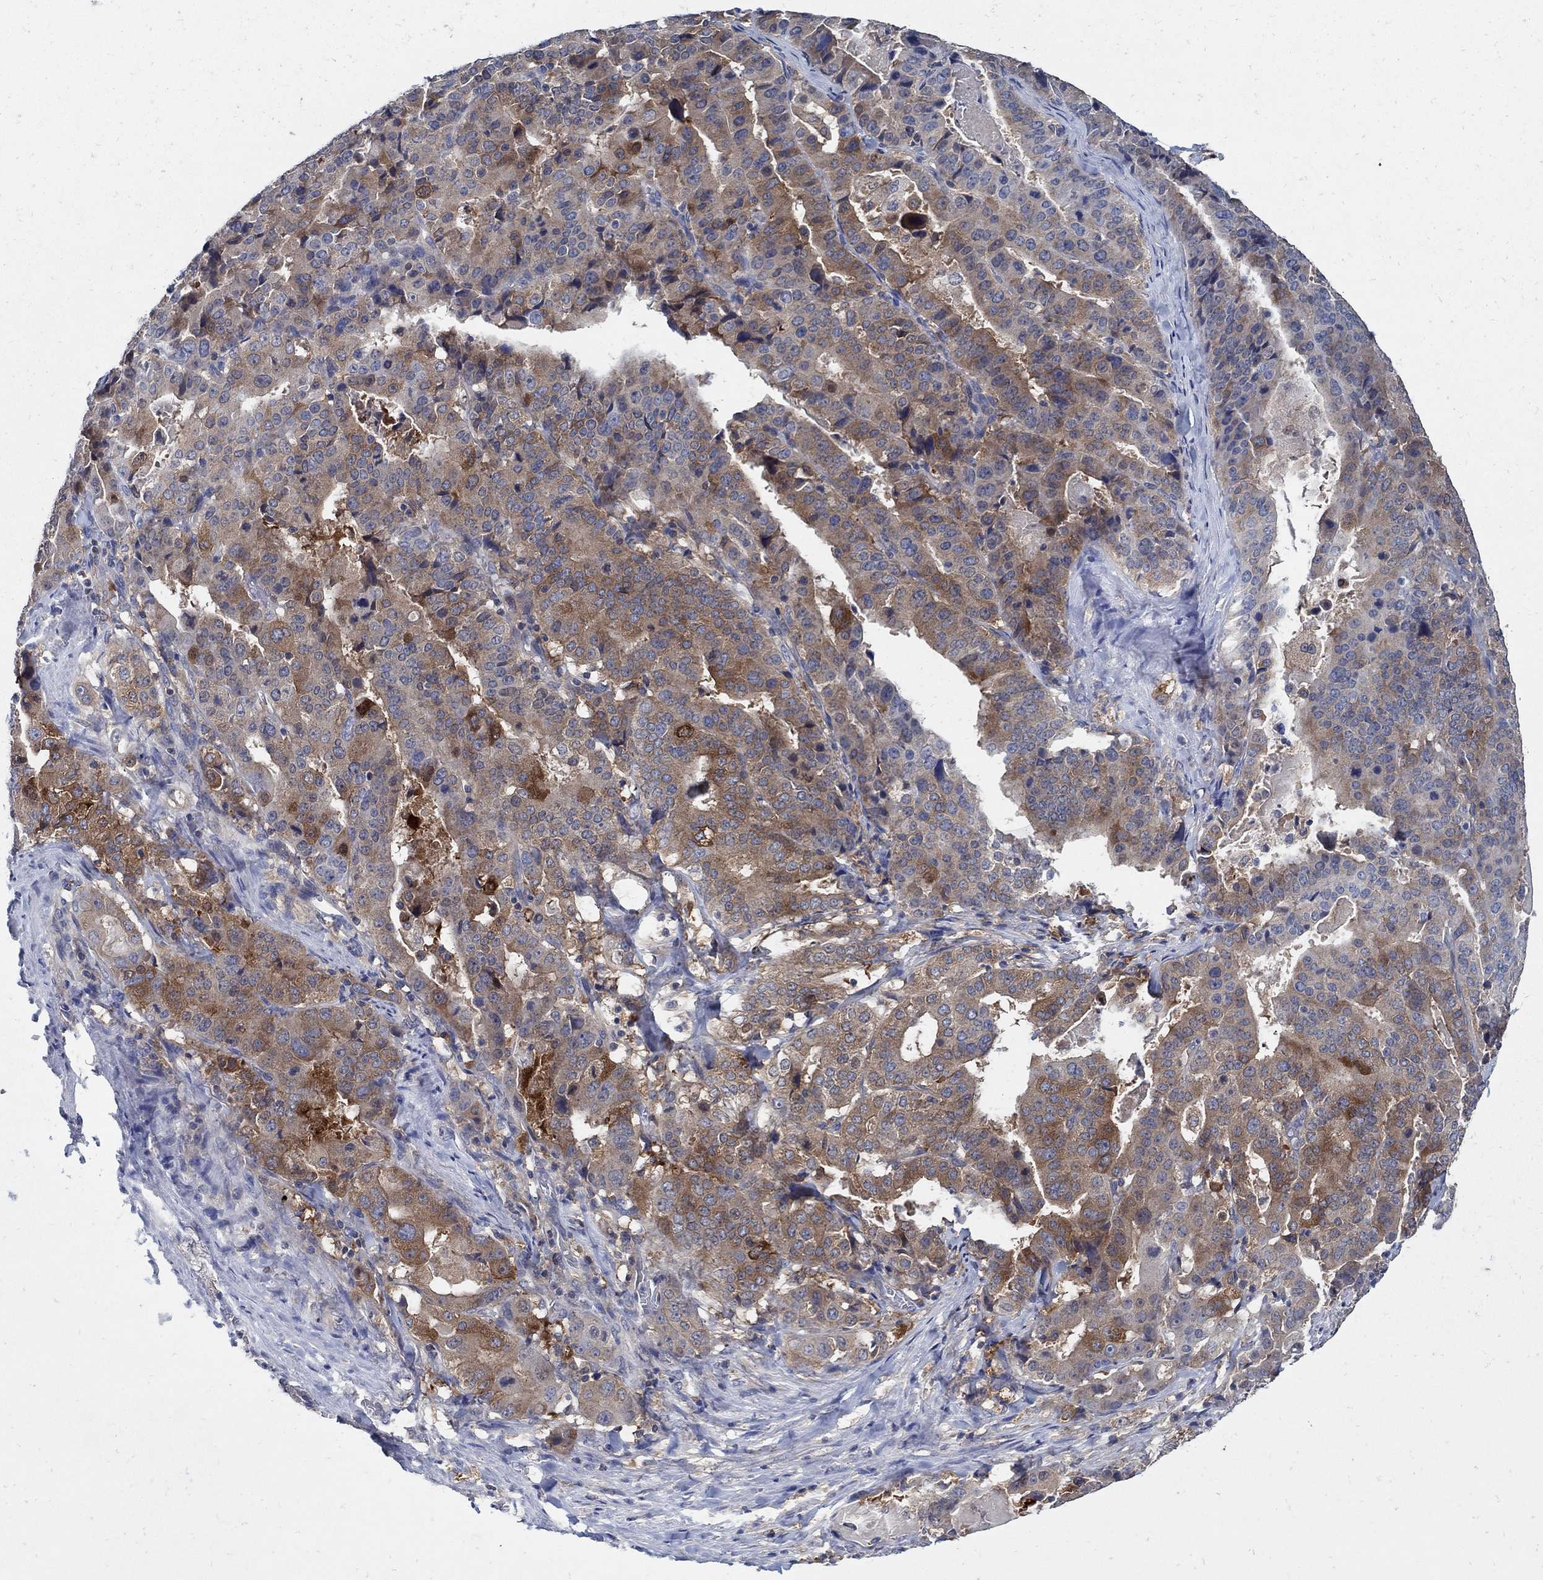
{"staining": {"intensity": "strong", "quantity": "25%-75%", "location": "cytoplasmic/membranous"}, "tissue": "stomach cancer", "cell_type": "Tumor cells", "image_type": "cancer", "snomed": [{"axis": "morphology", "description": "Adenocarcinoma, NOS"}, {"axis": "topography", "description": "Stomach"}], "caption": "IHC (DAB) staining of human adenocarcinoma (stomach) exhibits strong cytoplasmic/membranous protein positivity in about 25%-75% of tumor cells. (DAB (3,3'-diaminobenzidine) = brown stain, brightfield microscopy at high magnification).", "gene": "MTHFR", "patient": {"sex": "male", "age": 48}}